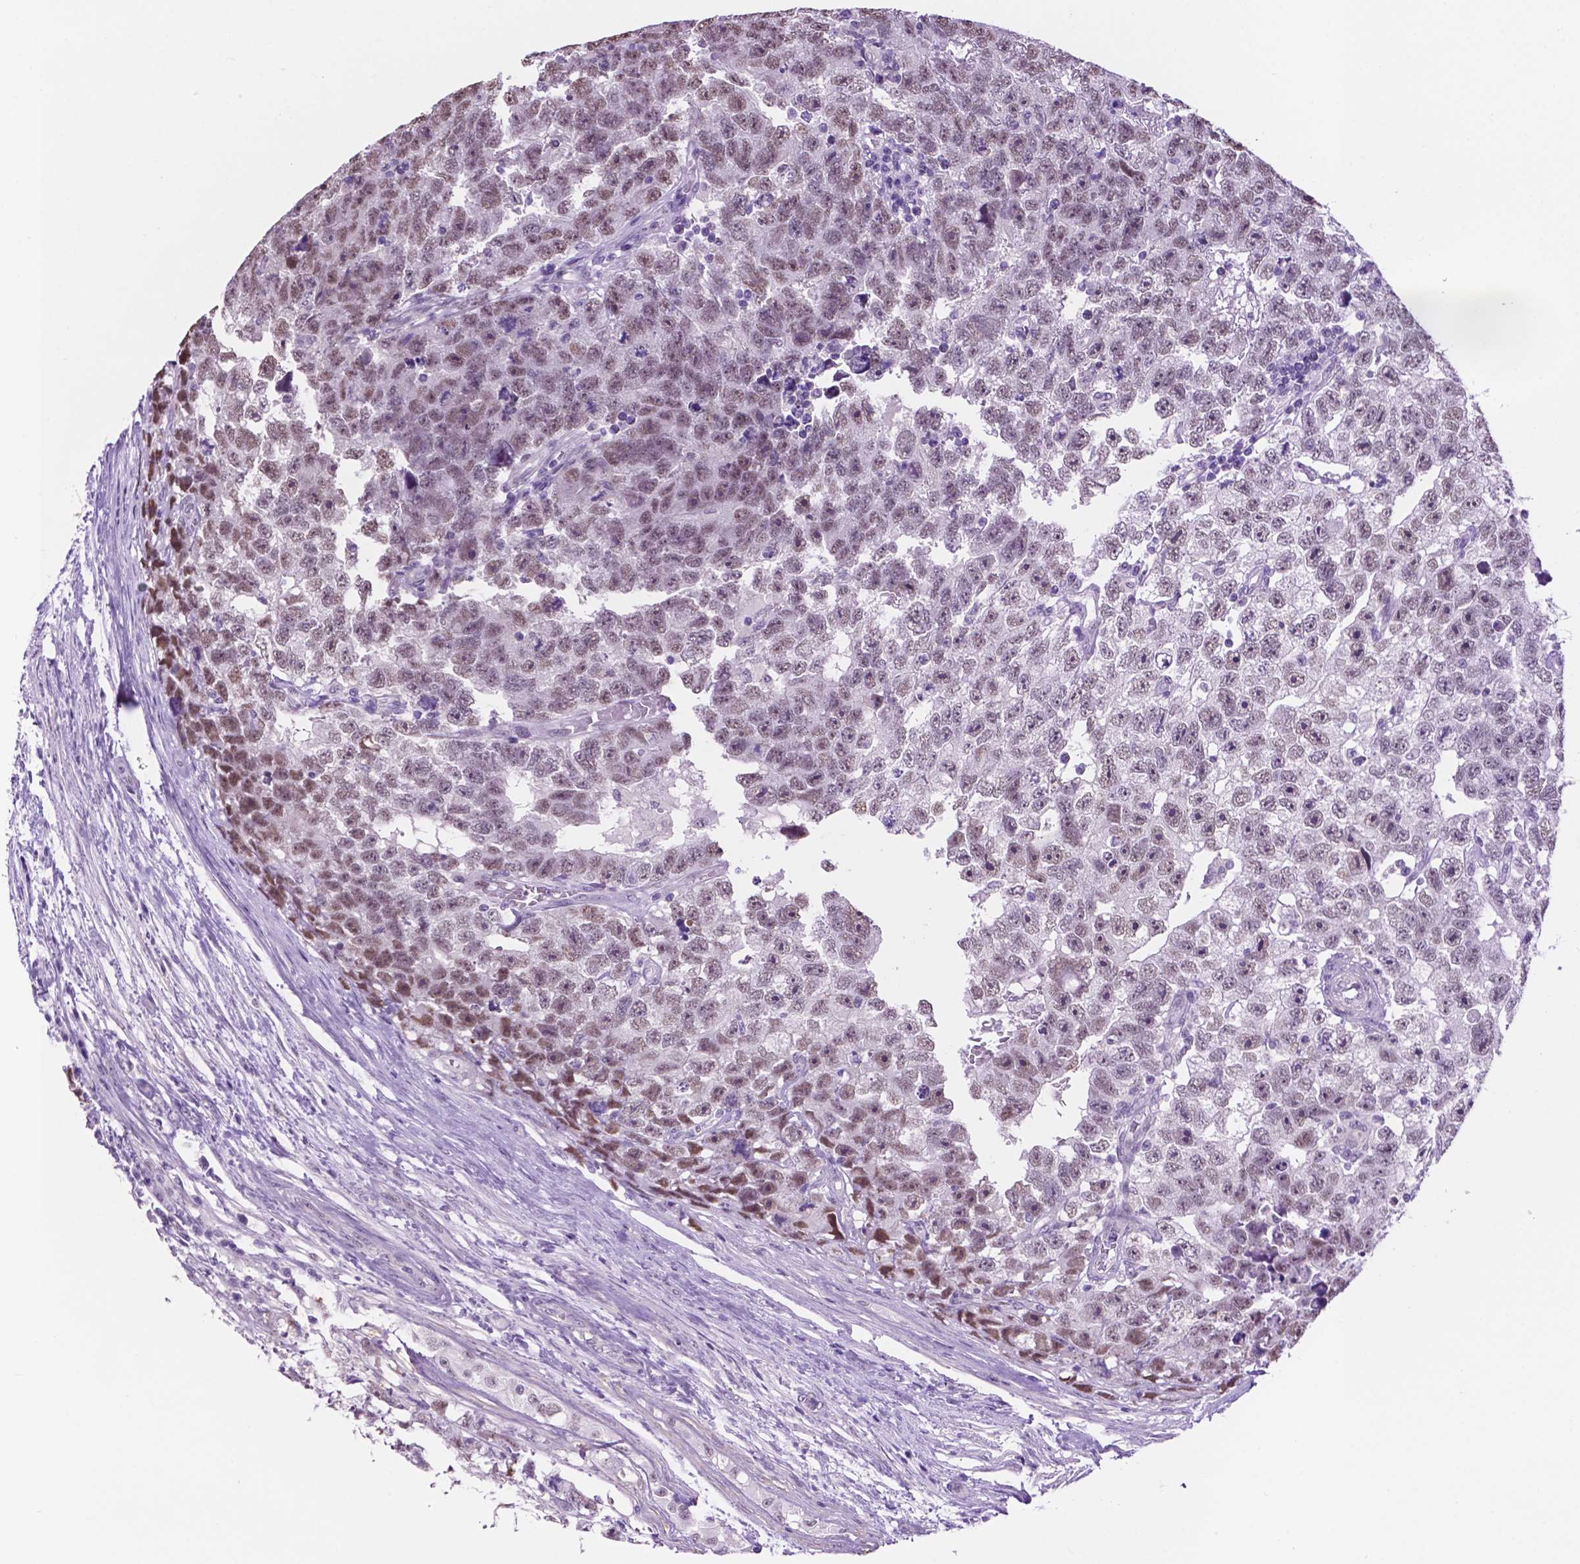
{"staining": {"intensity": "negative", "quantity": "none", "location": "none"}, "tissue": "testis cancer", "cell_type": "Tumor cells", "image_type": "cancer", "snomed": [{"axis": "morphology", "description": "Carcinoma, Embryonal, NOS"}, {"axis": "topography", "description": "Testis"}], "caption": "This micrograph is of testis cancer stained with IHC to label a protein in brown with the nuclei are counter-stained blue. There is no positivity in tumor cells. (DAB IHC visualized using brightfield microscopy, high magnification).", "gene": "ACY3", "patient": {"sex": "male", "age": 22}}